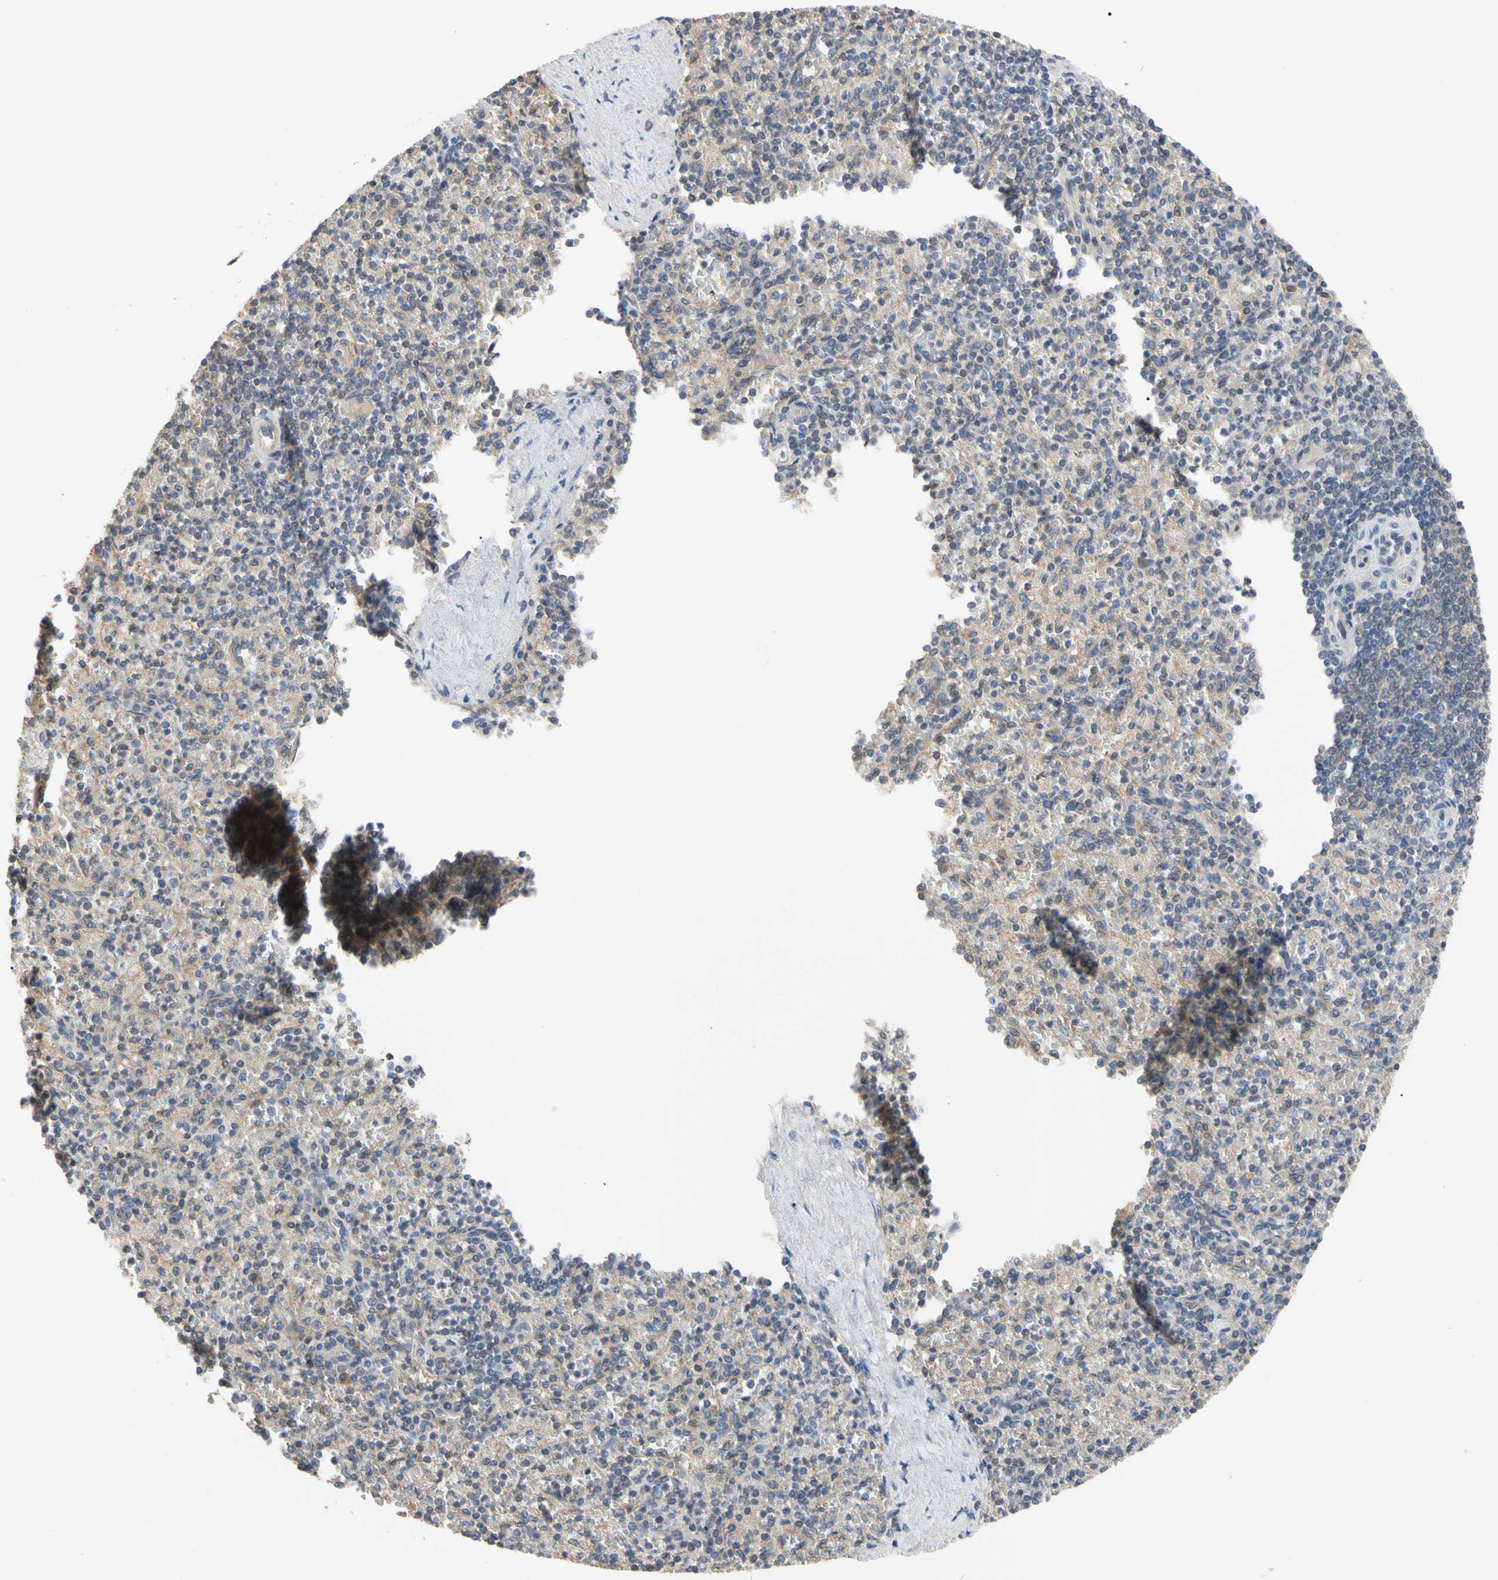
{"staining": {"intensity": "moderate", "quantity": ">75%", "location": "cytoplasmic/membranous"}, "tissue": "spleen", "cell_type": "Cells in red pulp", "image_type": "normal", "snomed": [{"axis": "morphology", "description": "Normal tissue, NOS"}, {"axis": "topography", "description": "Spleen"}], "caption": "Immunohistochemistry micrograph of benign spleen stained for a protein (brown), which demonstrates medium levels of moderate cytoplasmic/membranous expression in about >75% of cells in red pulp.", "gene": "DPP8", "patient": {"sex": "female", "age": 74}}